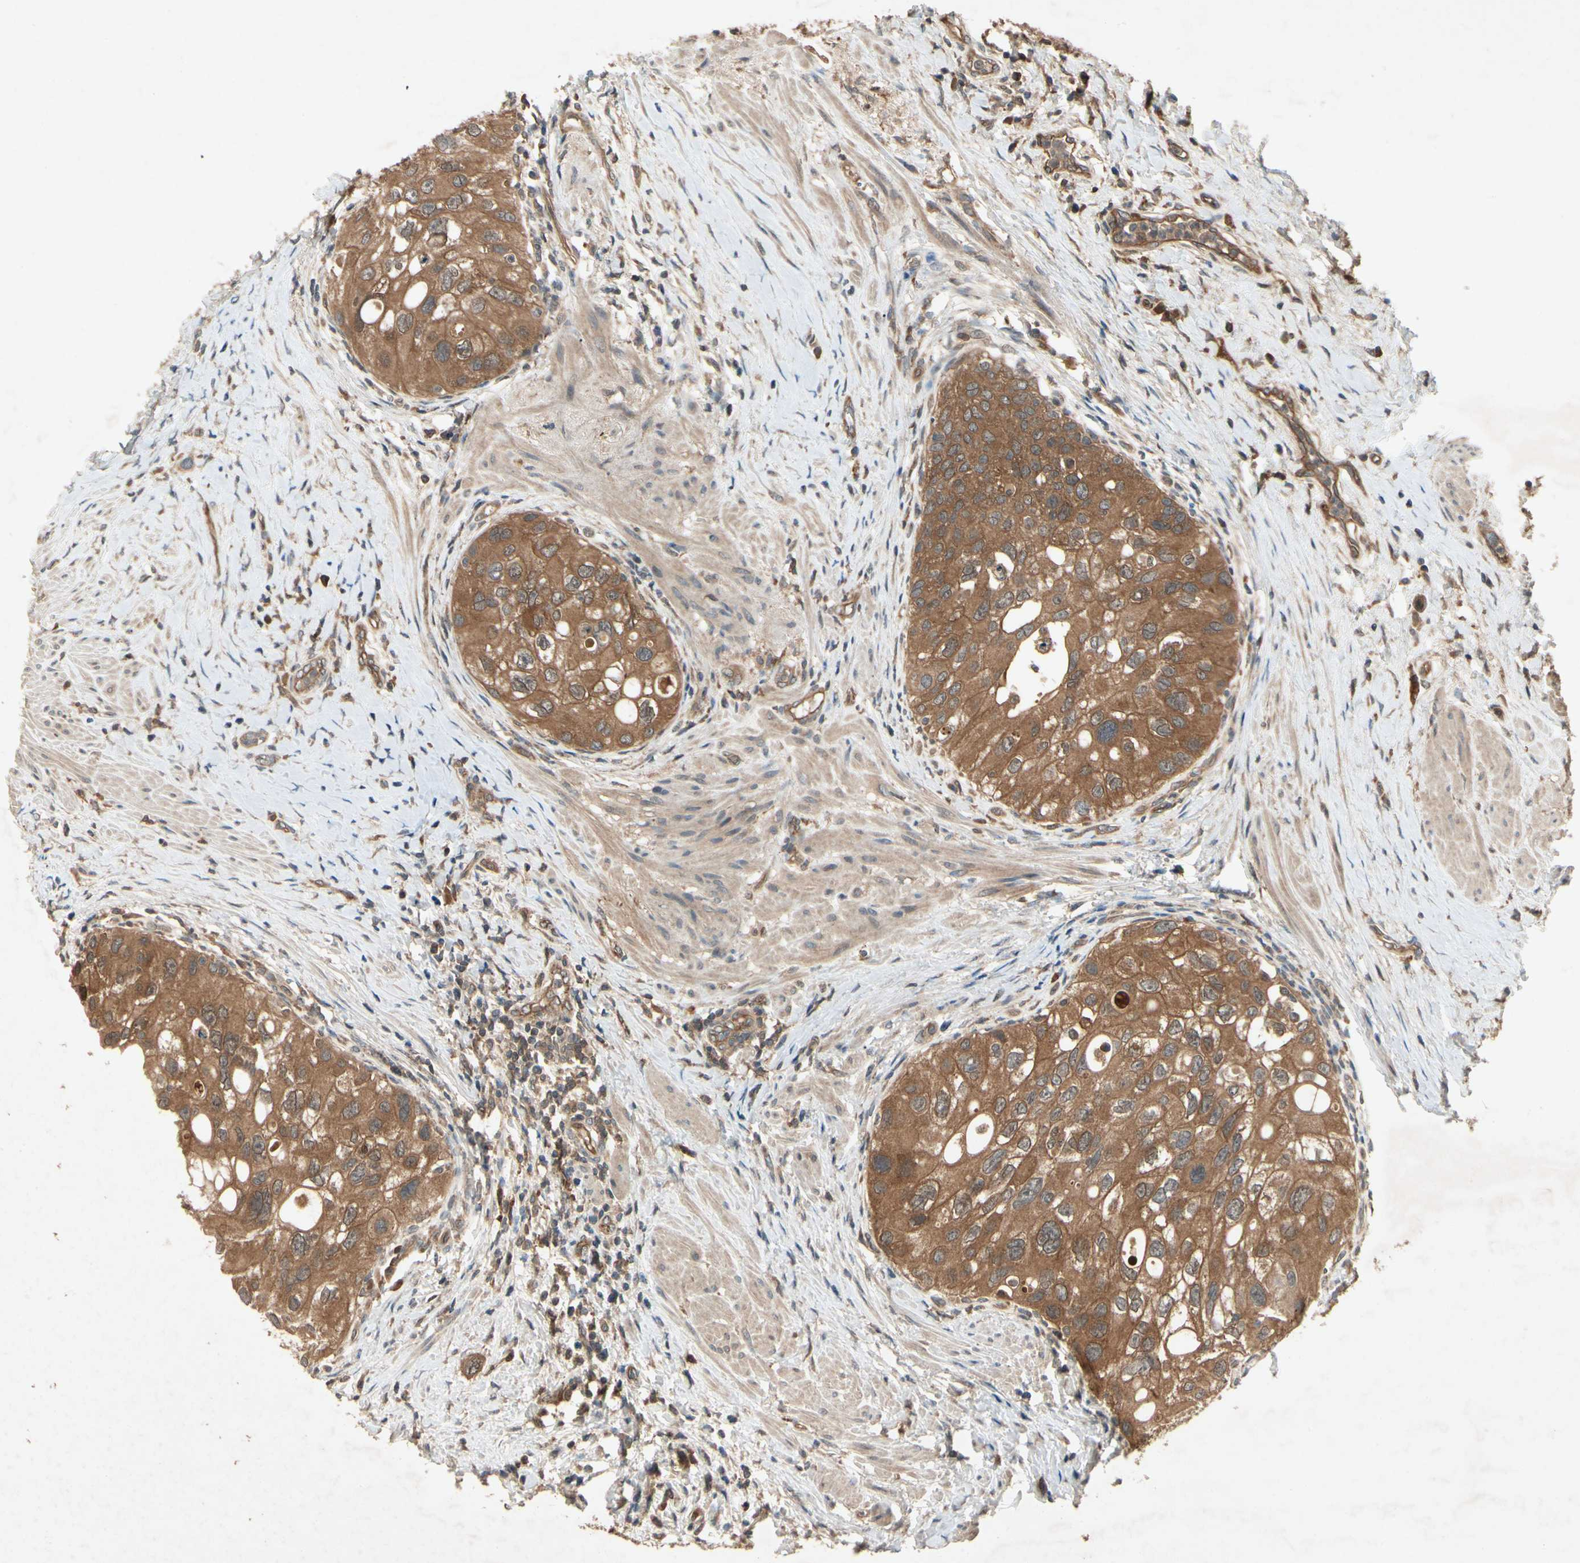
{"staining": {"intensity": "moderate", "quantity": ">75%", "location": "cytoplasmic/membranous"}, "tissue": "urothelial cancer", "cell_type": "Tumor cells", "image_type": "cancer", "snomed": [{"axis": "morphology", "description": "Urothelial carcinoma, High grade"}, {"axis": "topography", "description": "Urinary bladder"}], "caption": "Urothelial carcinoma (high-grade) stained with IHC demonstrates moderate cytoplasmic/membranous expression in approximately >75% of tumor cells.", "gene": "RNF14", "patient": {"sex": "female", "age": 56}}